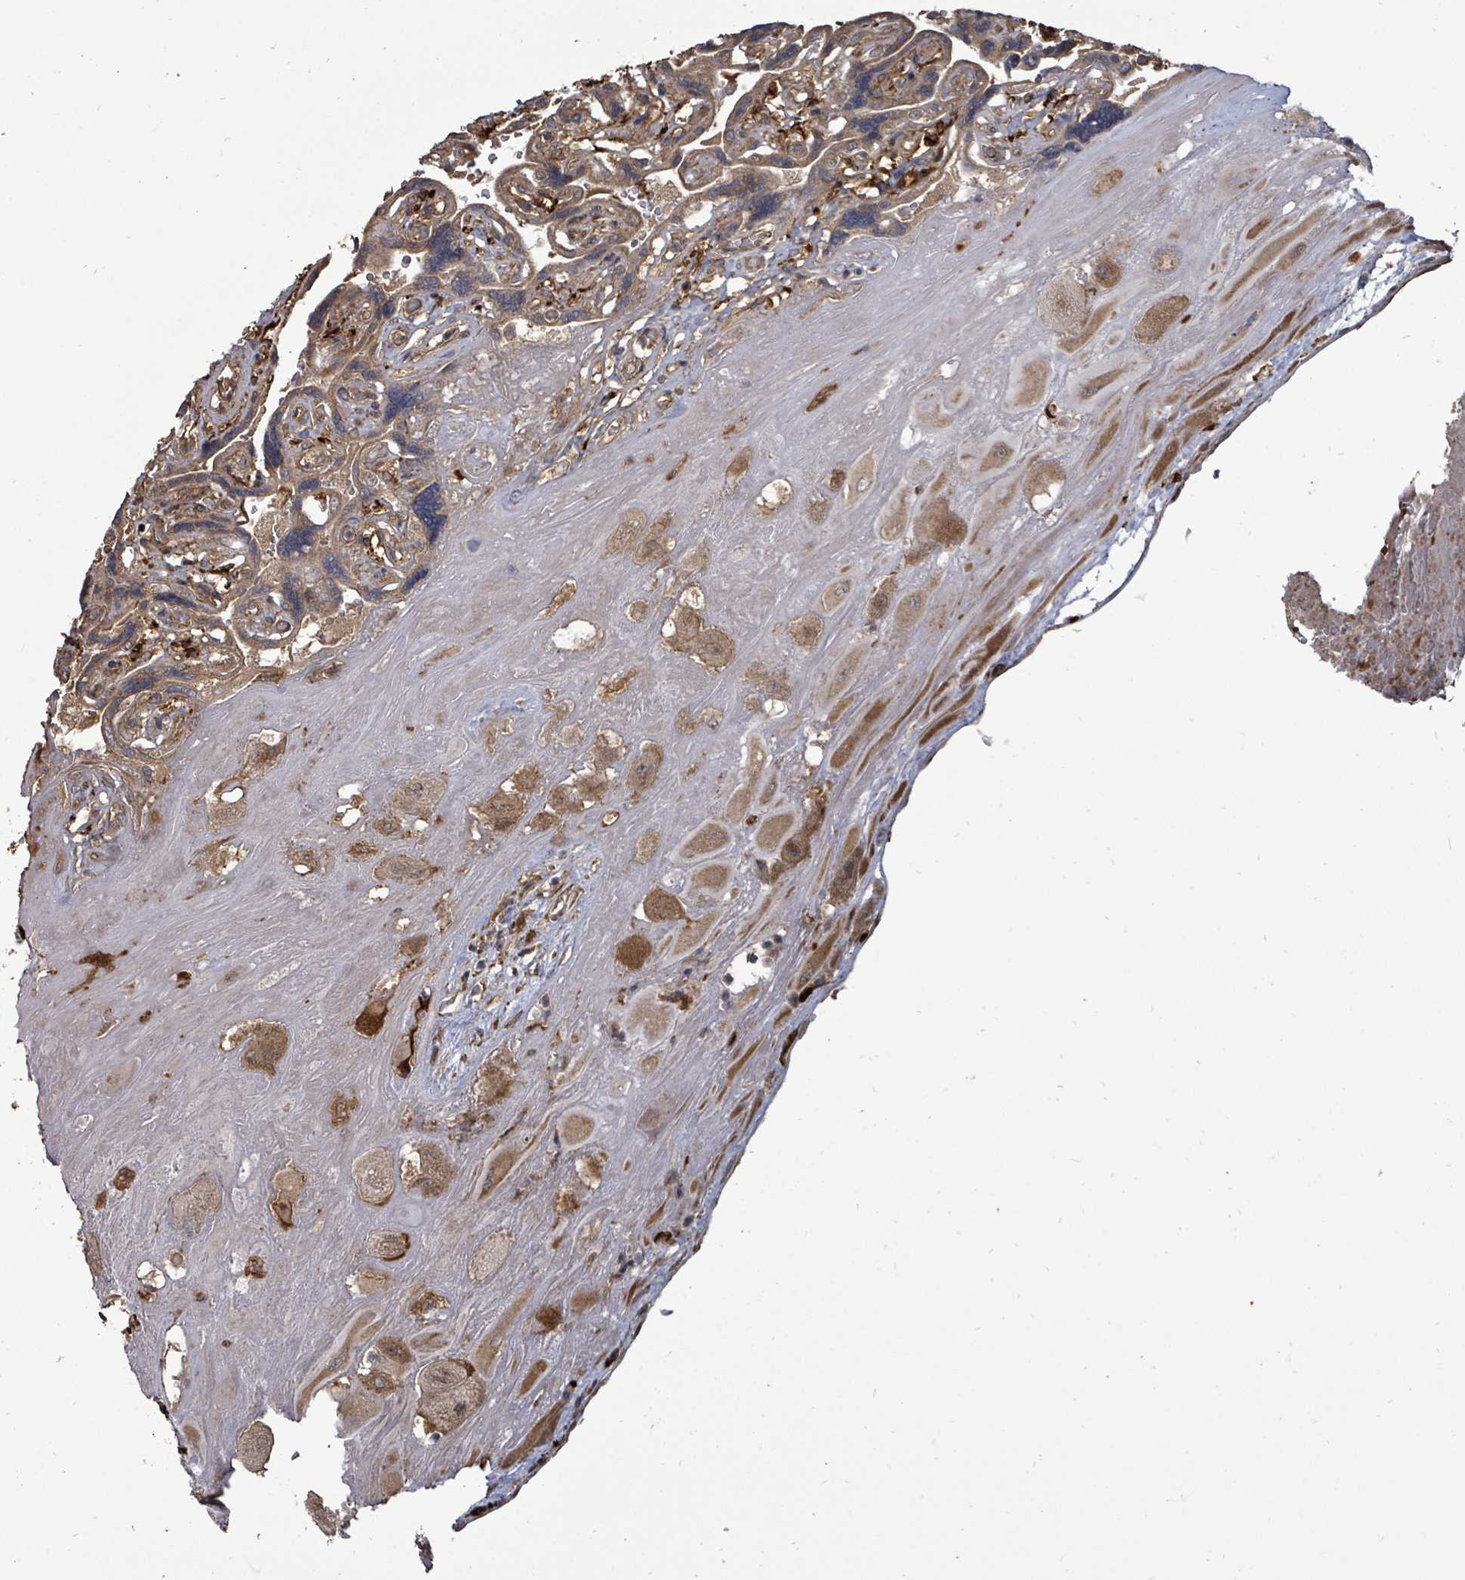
{"staining": {"intensity": "moderate", "quantity": ">75%", "location": "cytoplasmic/membranous"}, "tissue": "placenta", "cell_type": "Decidual cells", "image_type": "normal", "snomed": [{"axis": "morphology", "description": "Normal tissue, NOS"}, {"axis": "topography", "description": "Placenta"}], "caption": "Protein positivity by immunohistochemistry shows moderate cytoplasmic/membranous staining in approximately >75% of decidual cells in normal placenta. (DAB (3,3'-diaminobenzidine) IHC, brown staining for protein, blue staining for nuclei).", "gene": "EIF3CL", "patient": {"sex": "female", "age": 32}}